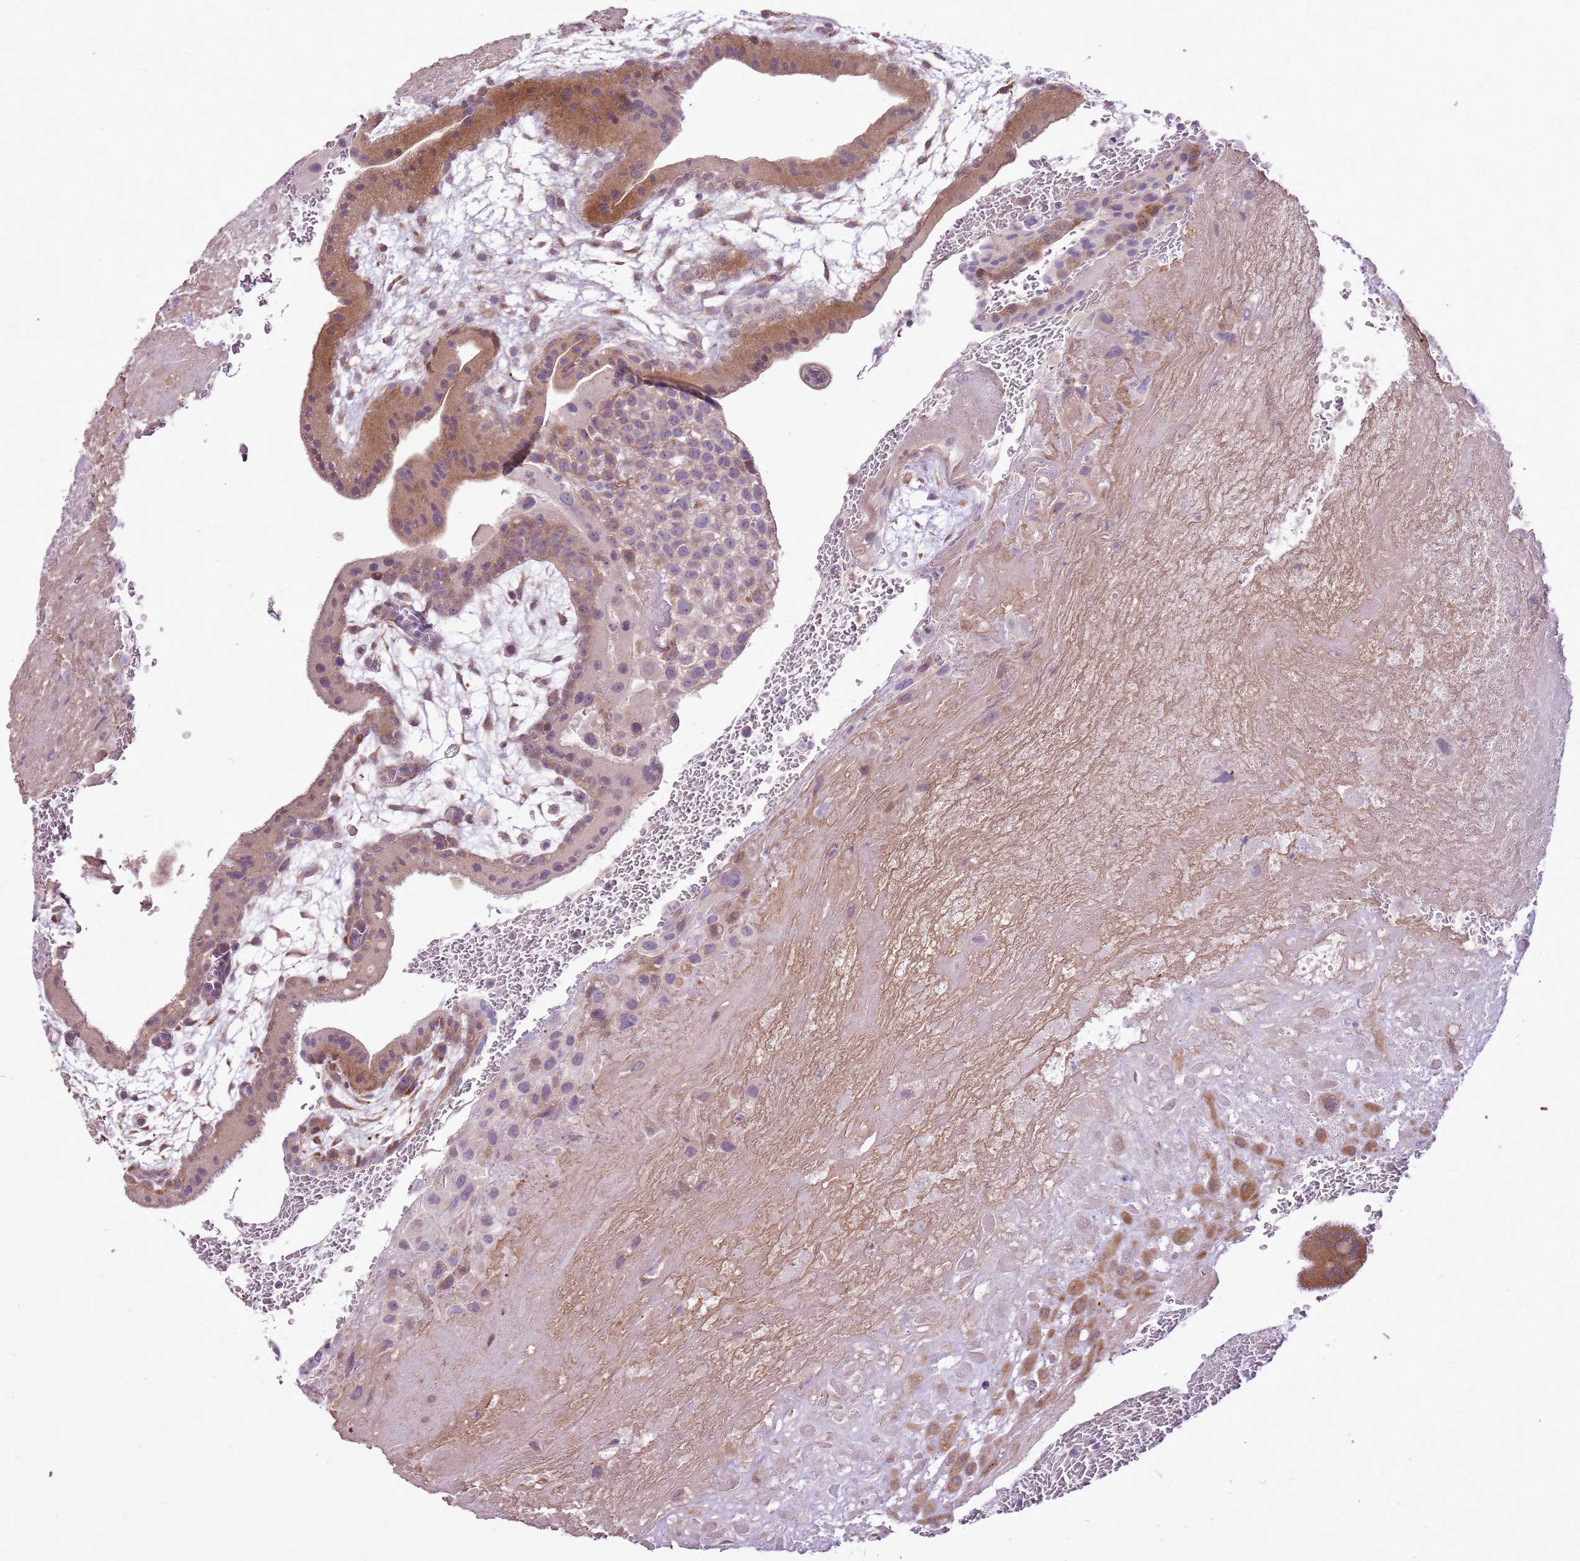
{"staining": {"intensity": "moderate", "quantity": "<25%", "location": "cytoplasmic/membranous"}, "tissue": "placenta", "cell_type": "Decidual cells", "image_type": "normal", "snomed": [{"axis": "morphology", "description": "Normal tissue, NOS"}, {"axis": "topography", "description": "Placenta"}], "caption": "DAB (3,3'-diaminobenzidine) immunohistochemical staining of normal placenta shows moderate cytoplasmic/membranous protein expression in approximately <25% of decidual cells.", "gene": "UGGT2", "patient": {"sex": "female", "age": 35}}